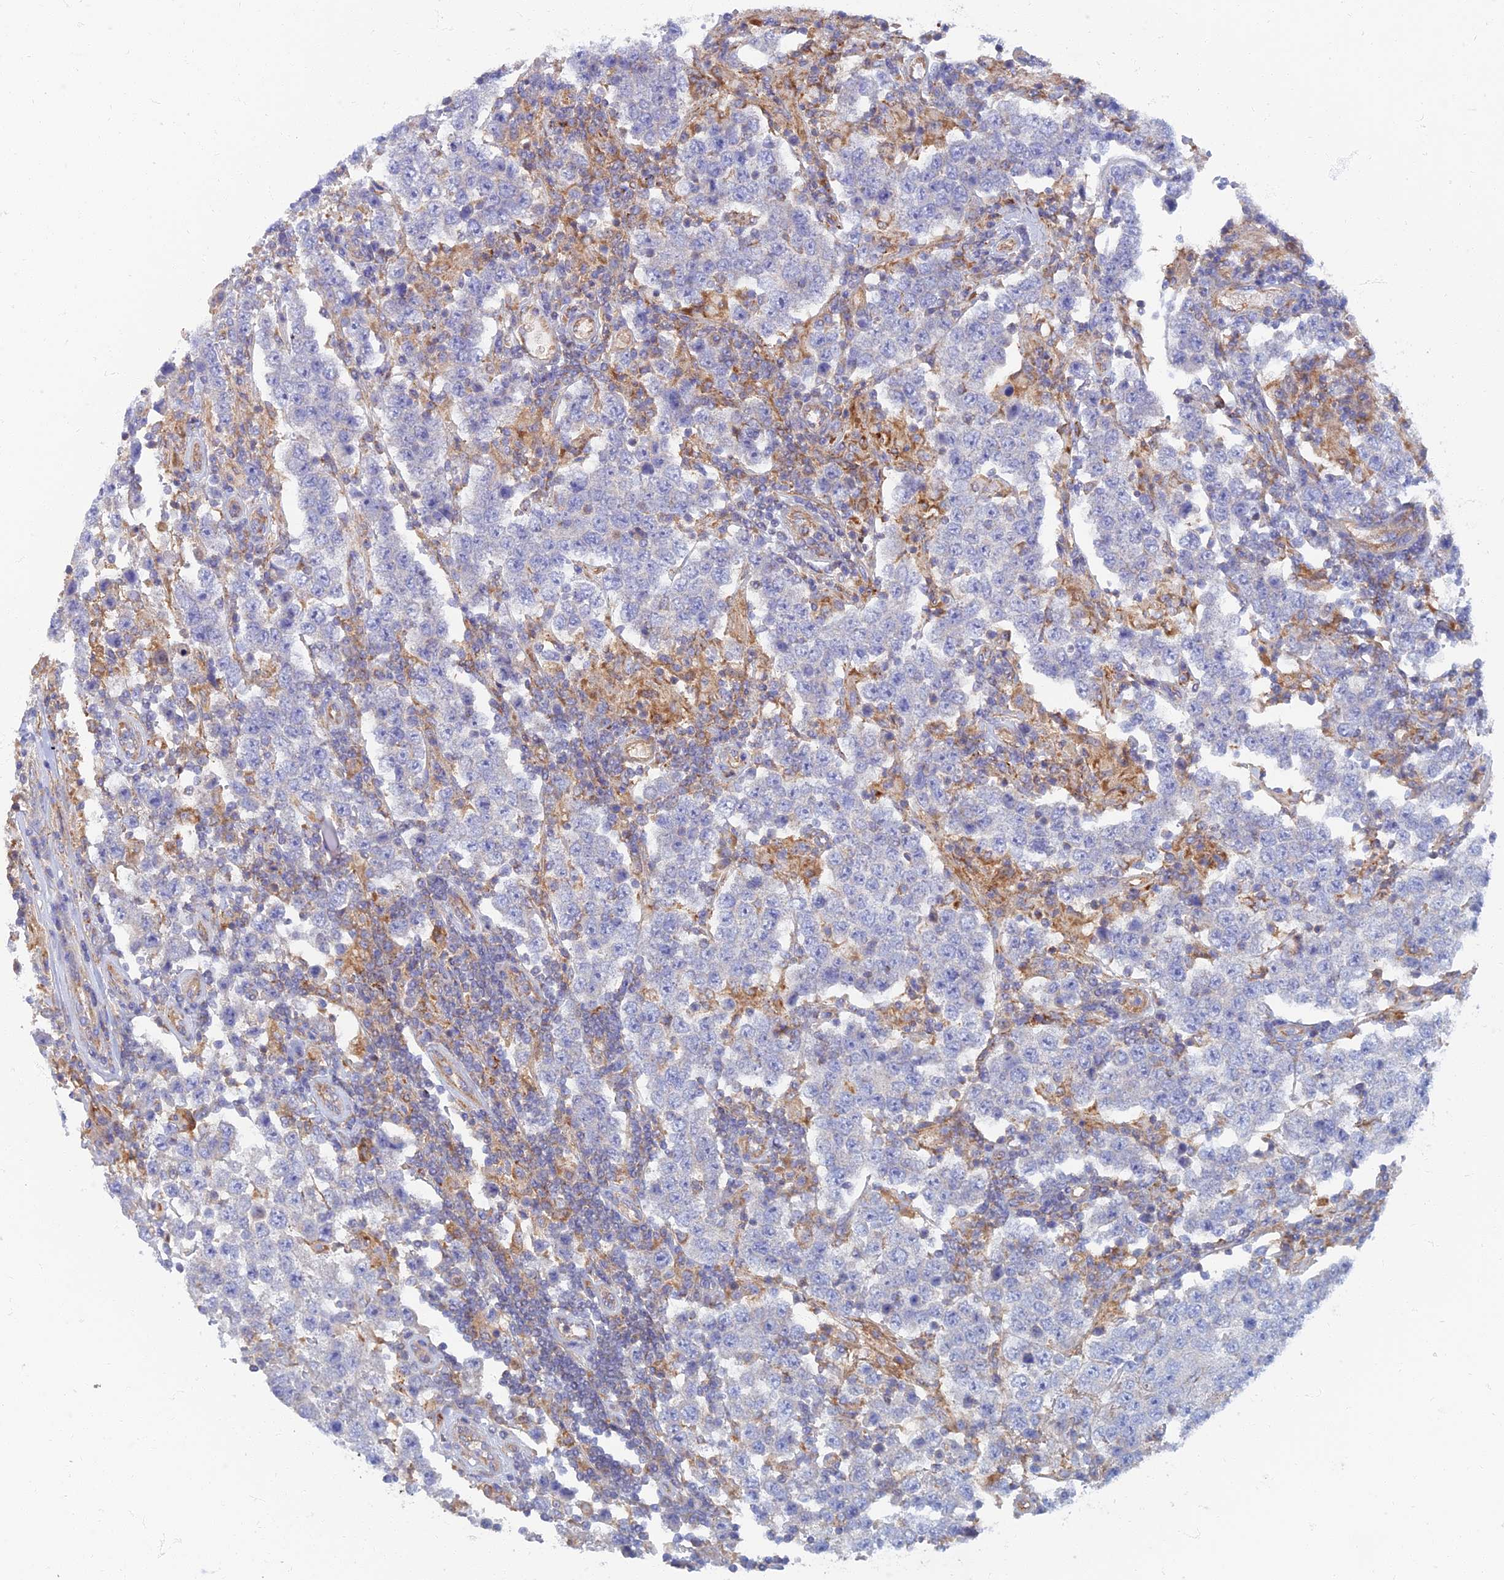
{"staining": {"intensity": "negative", "quantity": "none", "location": "none"}, "tissue": "testis cancer", "cell_type": "Tumor cells", "image_type": "cancer", "snomed": [{"axis": "morphology", "description": "Normal tissue, NOS"}, {"axis": "morphology", "description": "Urothelial carcinoma, High grade"}, {"axis": "morphology", "description": "Seminoma, NOS"}, {"axis": "morphology", "description": "Carcinoma, Embryonal, NOS"}, {"axis": "topography", "description": "Urinary bladder"}, {"axis": "topography", "description": "Testis"}], "caption": "An IHC histopathology image of testis high-grade urothelial carcinoma is shown. There is no staining in tumor cells of testis high-grade urothelial carcinoma.", "gene": "TMEM44", "patient": {"sex": "male", "age": 41}}